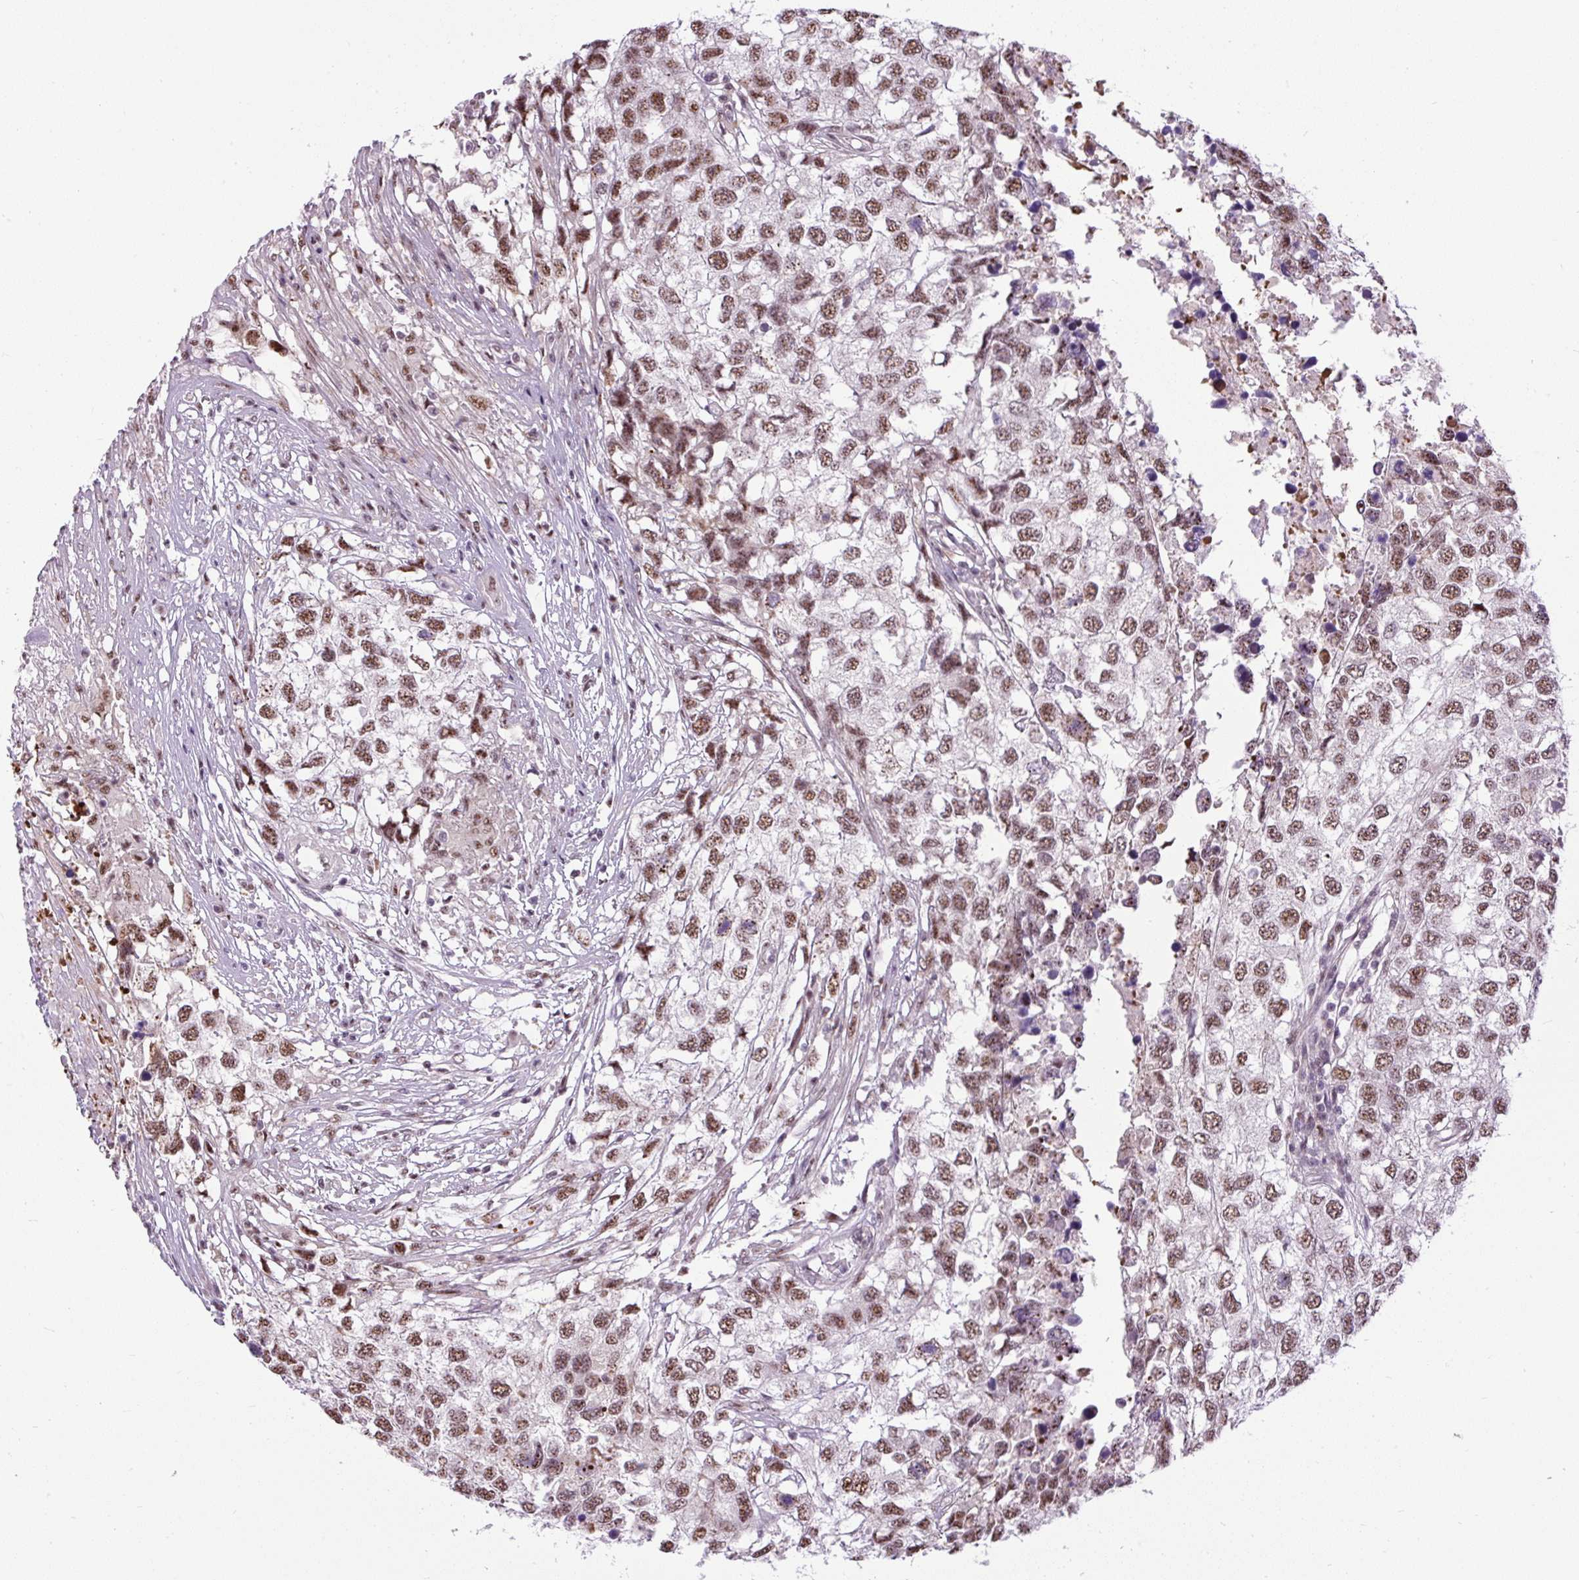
{"staining": {"intensity": "moderate", "quantity": ">75%", "location": "nuclear"}, "tissue": "testis cancer", "cell_type": "Tumor cells", "image_type": "cancer", "snomed": [{"axis": "morphology", "description": "Carcinoma, Embryonal, NOS"}, {"axis": "topography", "description": "Testis"}], "caption": "Tumor cells reveal medium levels of moderate nuclear positivity in approximately >75% of cells in human testis cancer.", "gene": "SMC5", "patient": {"sex": "male", "age": 83}}